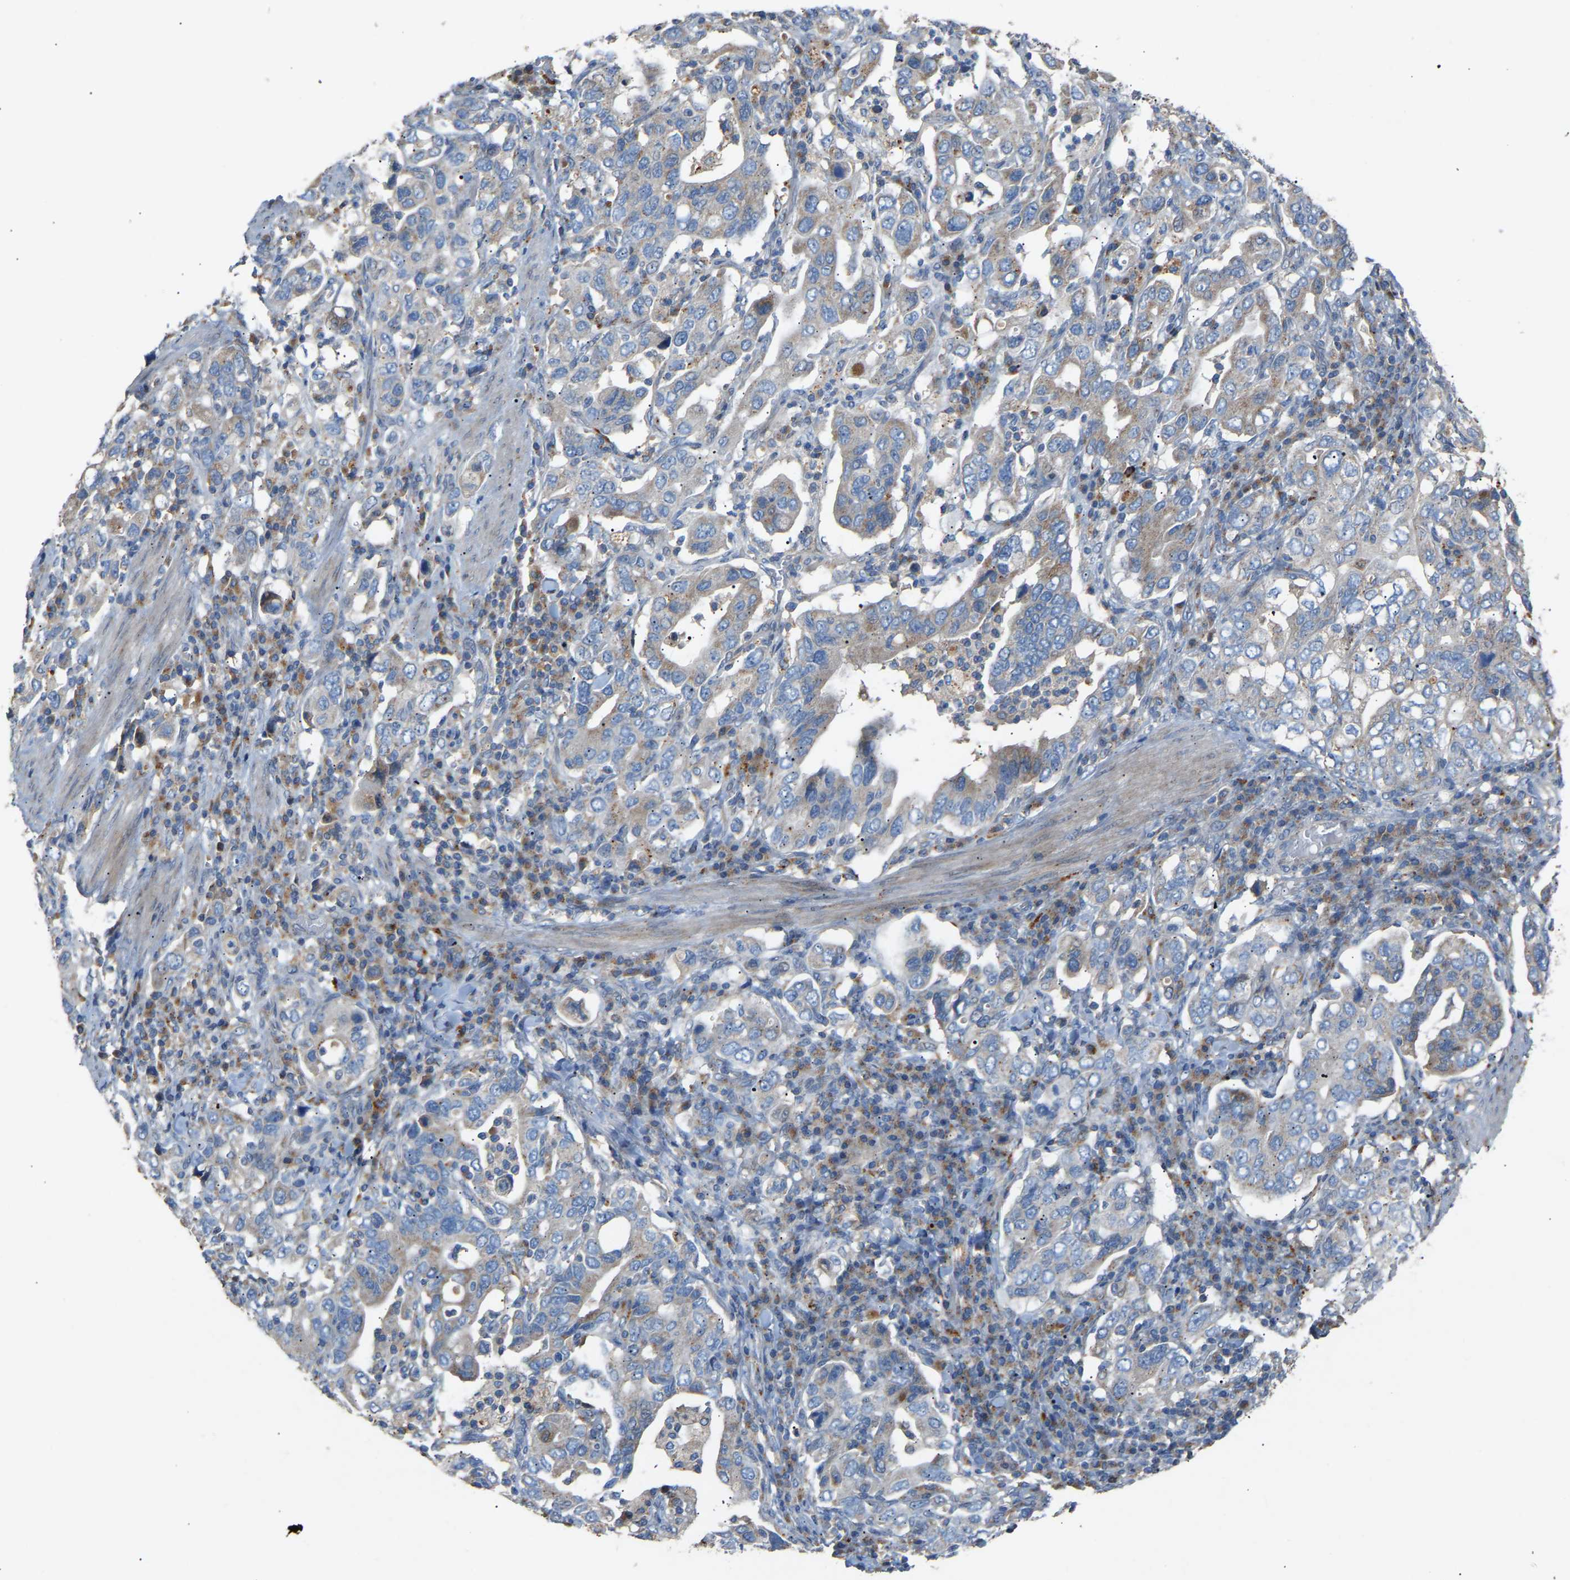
{"staining": {"intensity": "weak", "quantity": "<25%", "location": "cytoplasmic/membranous"}, "tissue": "stomach cancer", "cell_type": "Tumor cells", "image_type": "cancer", "snomed": [{"axis": "morphology", "description": "Adenocarcinoma, NOS"}, {"axis": "topography", "description": "Stomach, upper"}], "caption": "This is an immunohistochemistry (IHC) image of stomach cancer. There is no expression in tumor cells.", "gene": "RGP1", "patient": {"sex": "male", "age": 62}}